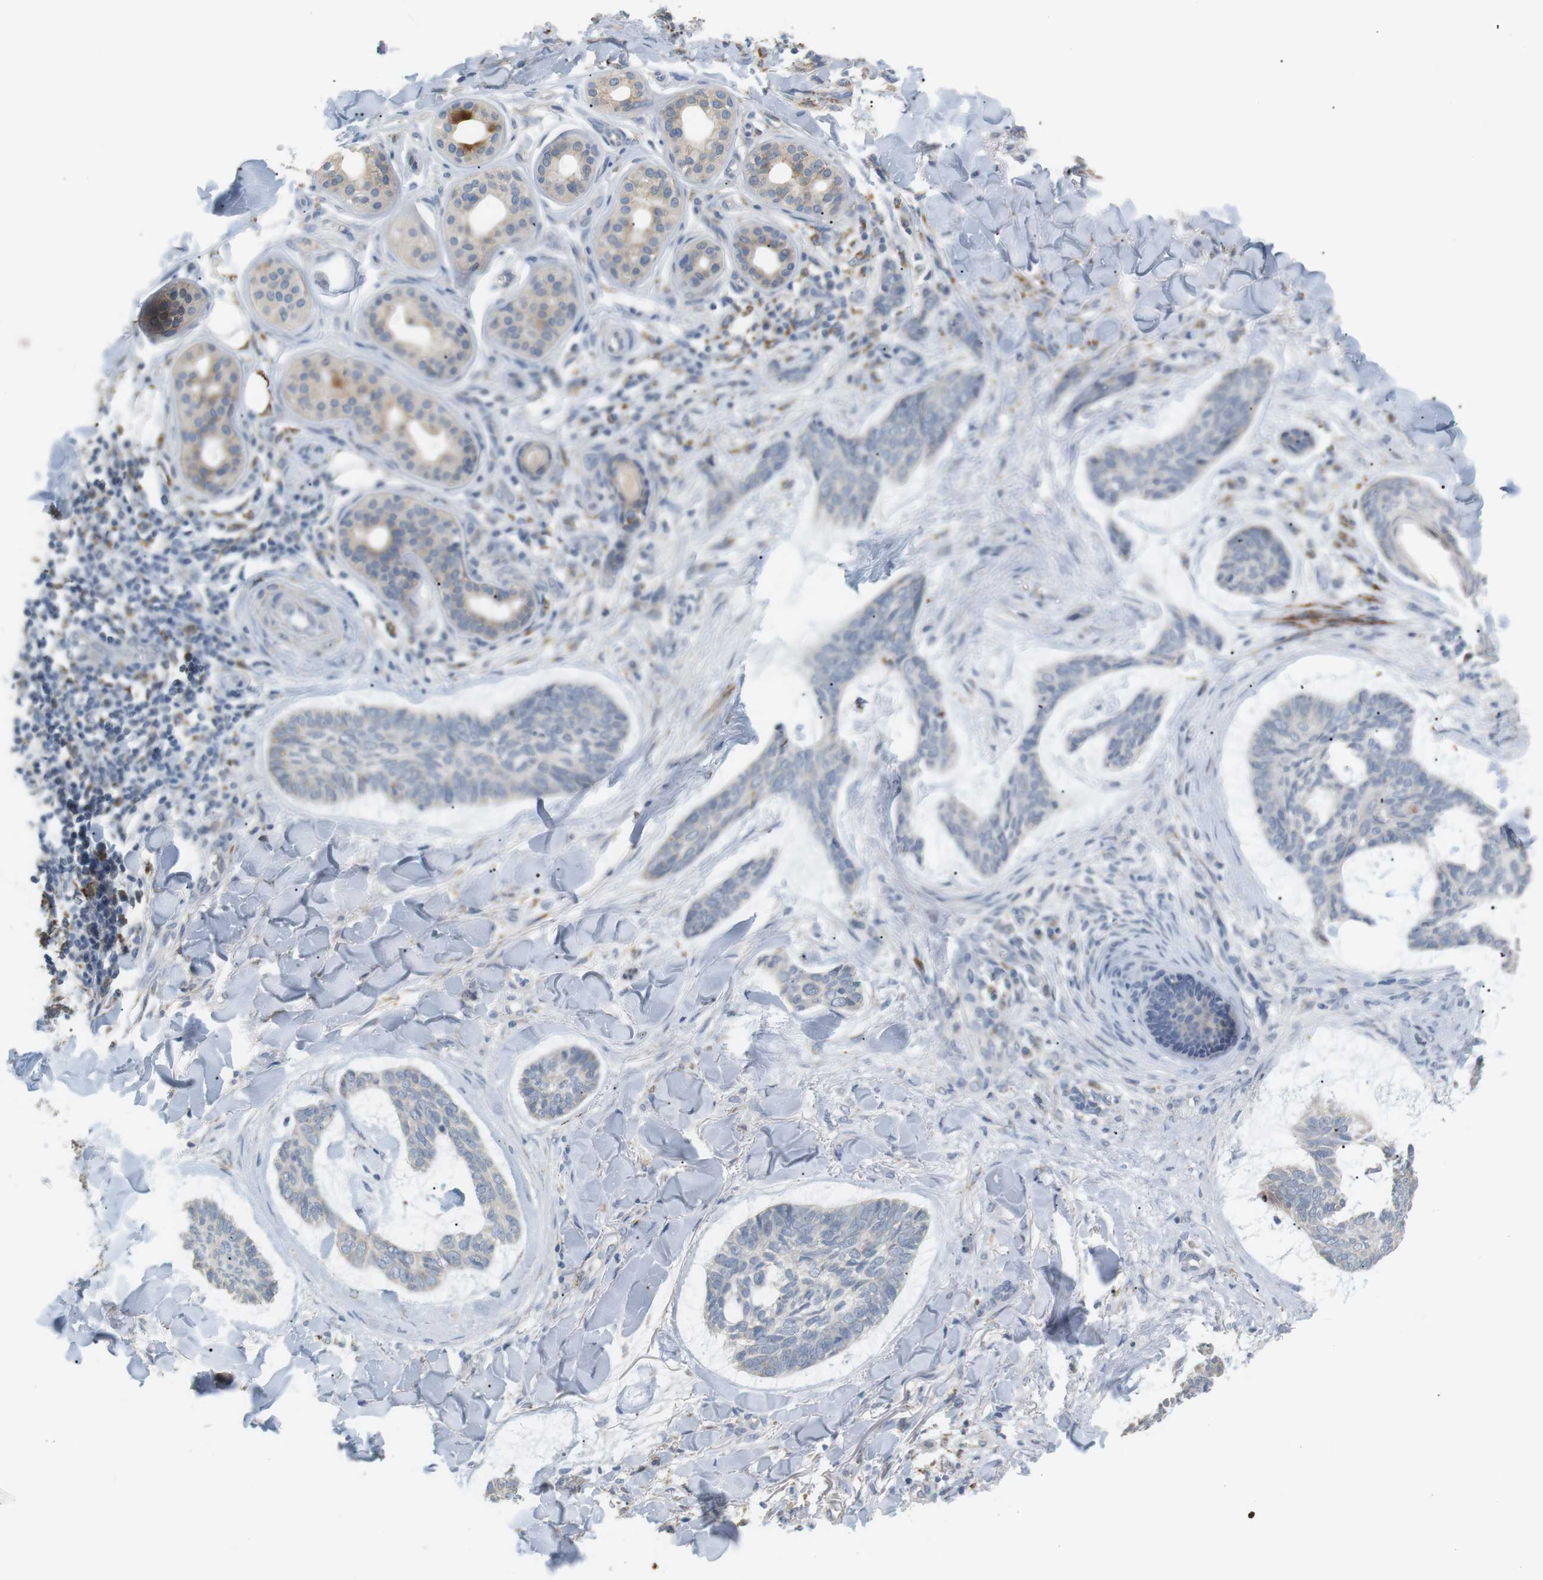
{"staining": {"intensity": "negative", "quantity": "none", "location": "none"}, "tissue": "skin cancer", "cell_type": "Tumor cells", "image_type": "cancer", "snomed": [{"axis": "morphology", "description": "Basal cell carcinoma"}, {"axis": "topography", "description": "Skin"}], "caption": "IHC image of human basal cell carcinoma (skin) stained for a protein (brown), which shows no positivity in tumor cells.", "gene": "CD300E", "patient": {"sex": "male", "age": 43}}